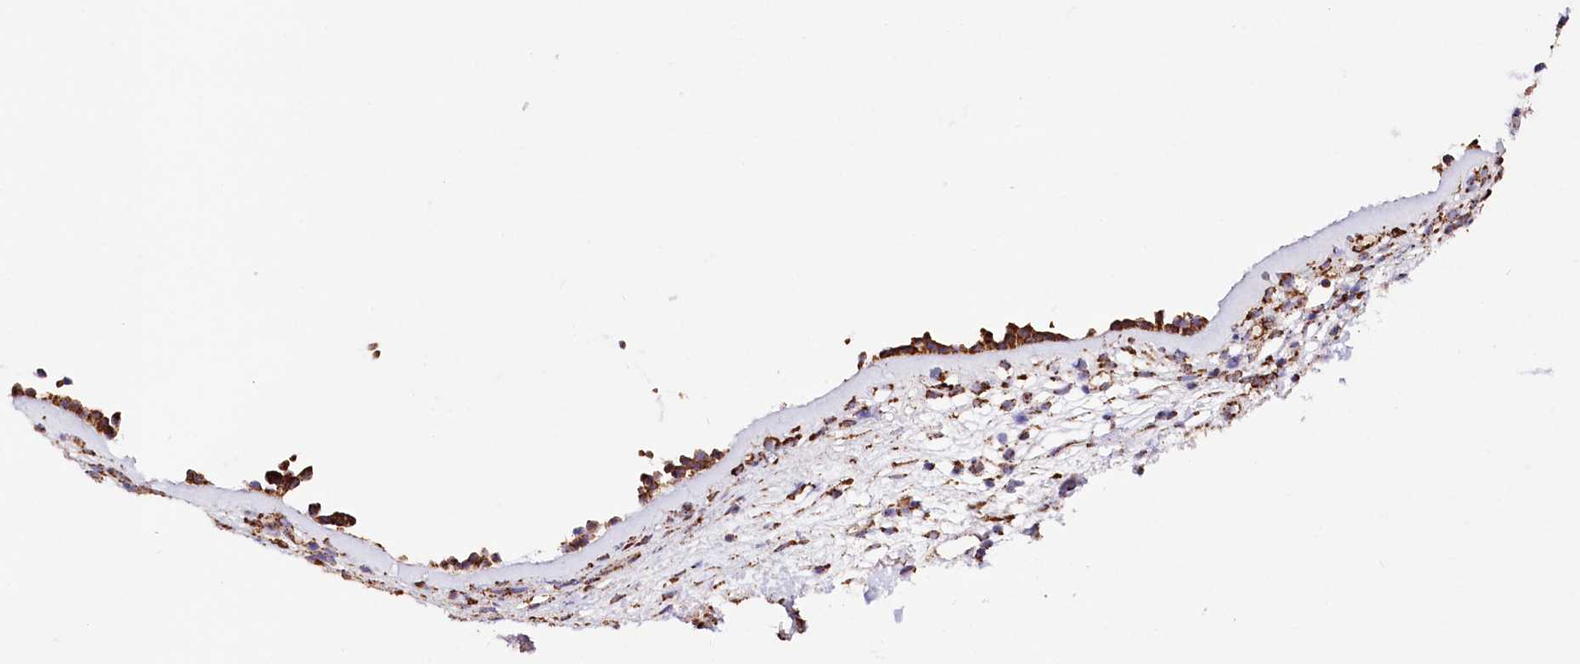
{"staining": {"intensity": "strong", "quantity": ">75%", "location": "cytoplasmic/membranous"}, "tissue": "nasopharynx", "cell_type": "Respiratory epithelial cells", "image_type": "normal", "snomed": [{"axis": "morphology", "description": "Normal tissue, NOS"}, {"axis": "morphology", "description": "Inflammation, NOS"}, {"axis": "topography", "description": "Nasopharynx"}], "caption": "Strong cytoplasmic/membranous staining is present in approximately >75% of respiratory epithelial cells in normal nasopharynx. Using DAB (3,3'-diaminobenzidine) (brown) and hematoxylin (blue) stains, captured at high magnification using brightfield microscopy.", "gene": "APLP2", "patient": {"sex": "male", "age": 70}}